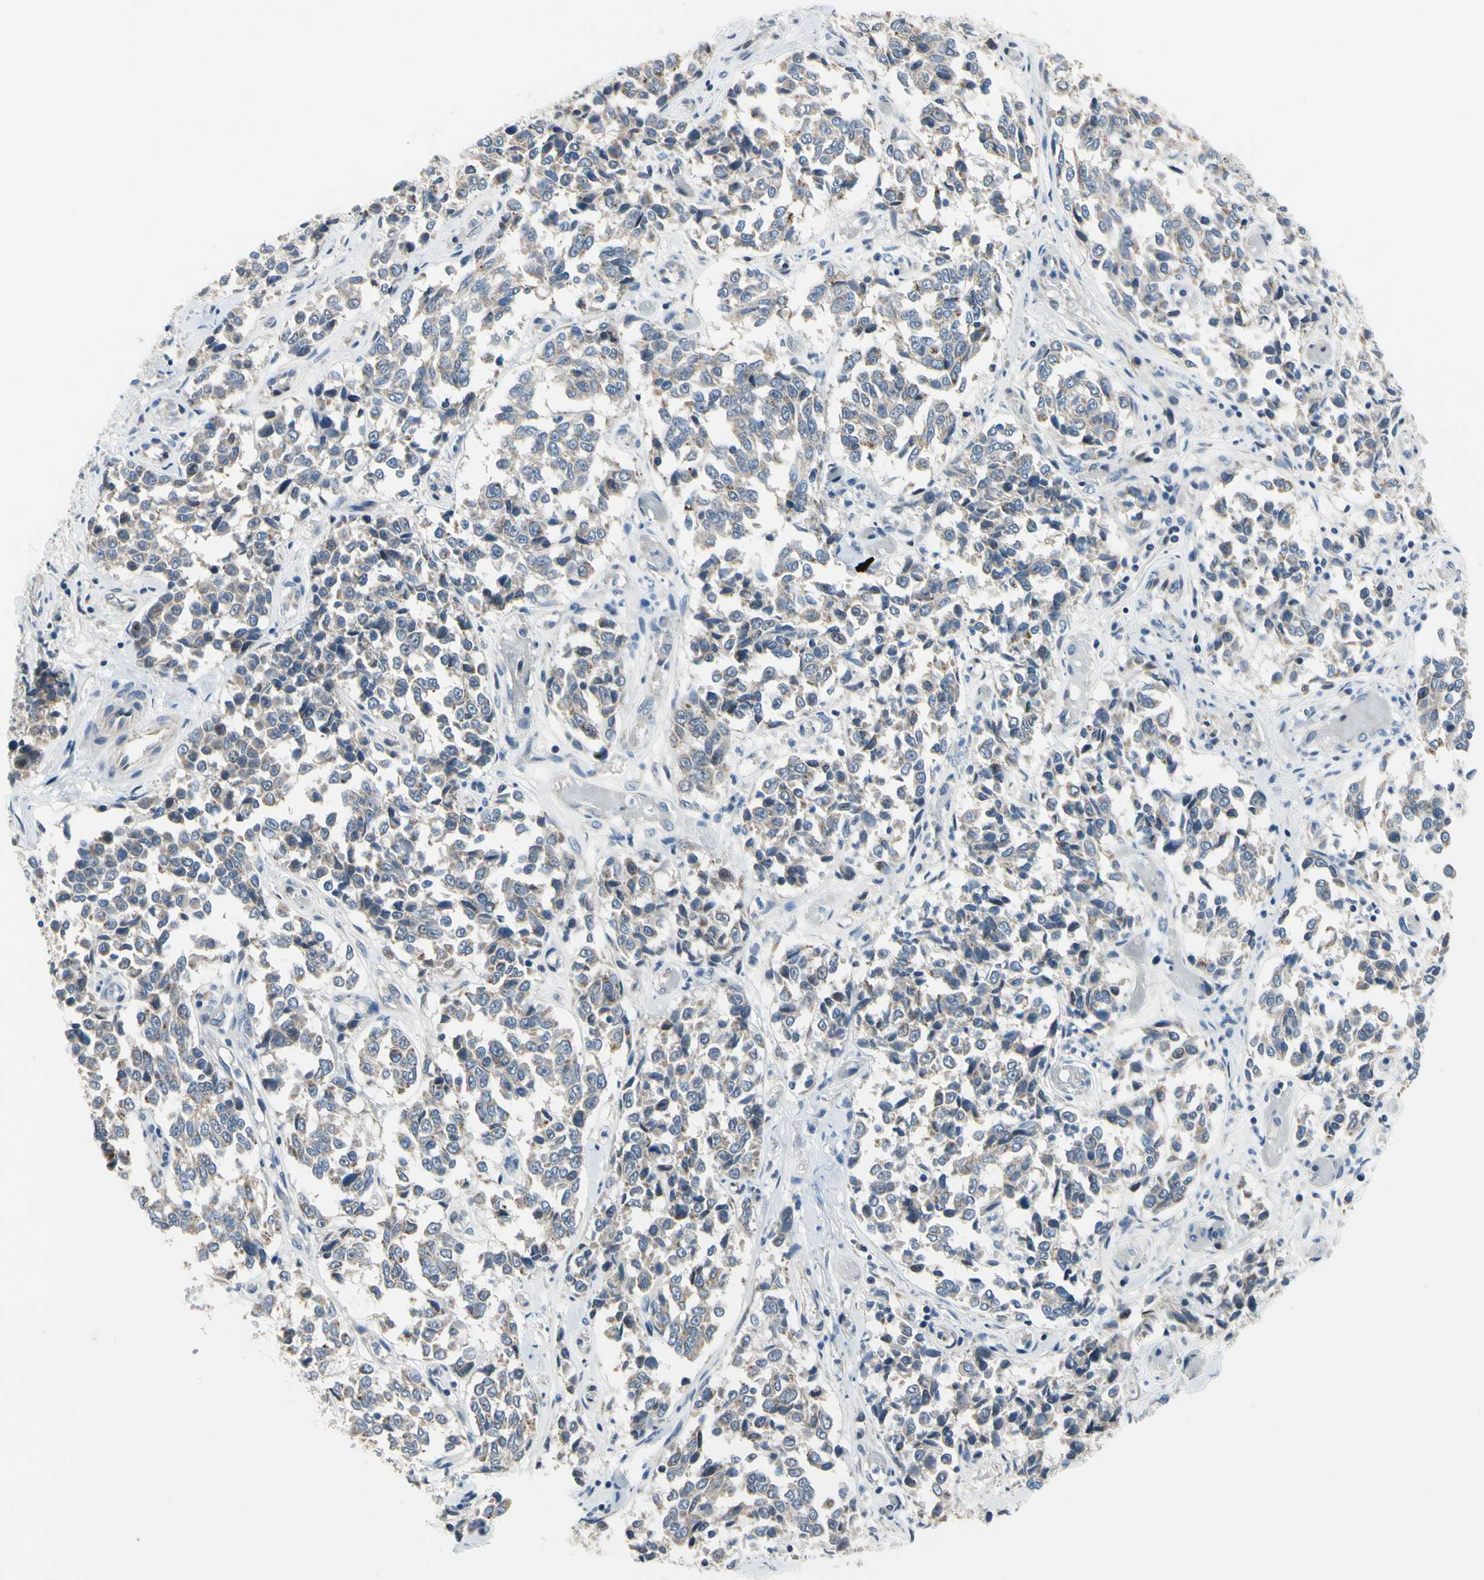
{"staining": {"intensity": "negative", "quantity": "none", "location": "none"}, "tissue": "melanoma", "cell_type": "Tumor cells", "image_type": "cancer", "snomed": [{"axis": "morphology", "description": "Malignant melanoma, NOS"}, {"axis": "topography", "description": "Skin"}], "caption": "A histopathology image of human malignant melanoma is negative for staining in tumor cells.", "gene": "NFASC", "patient": {"sex": "female", "age": 64}}